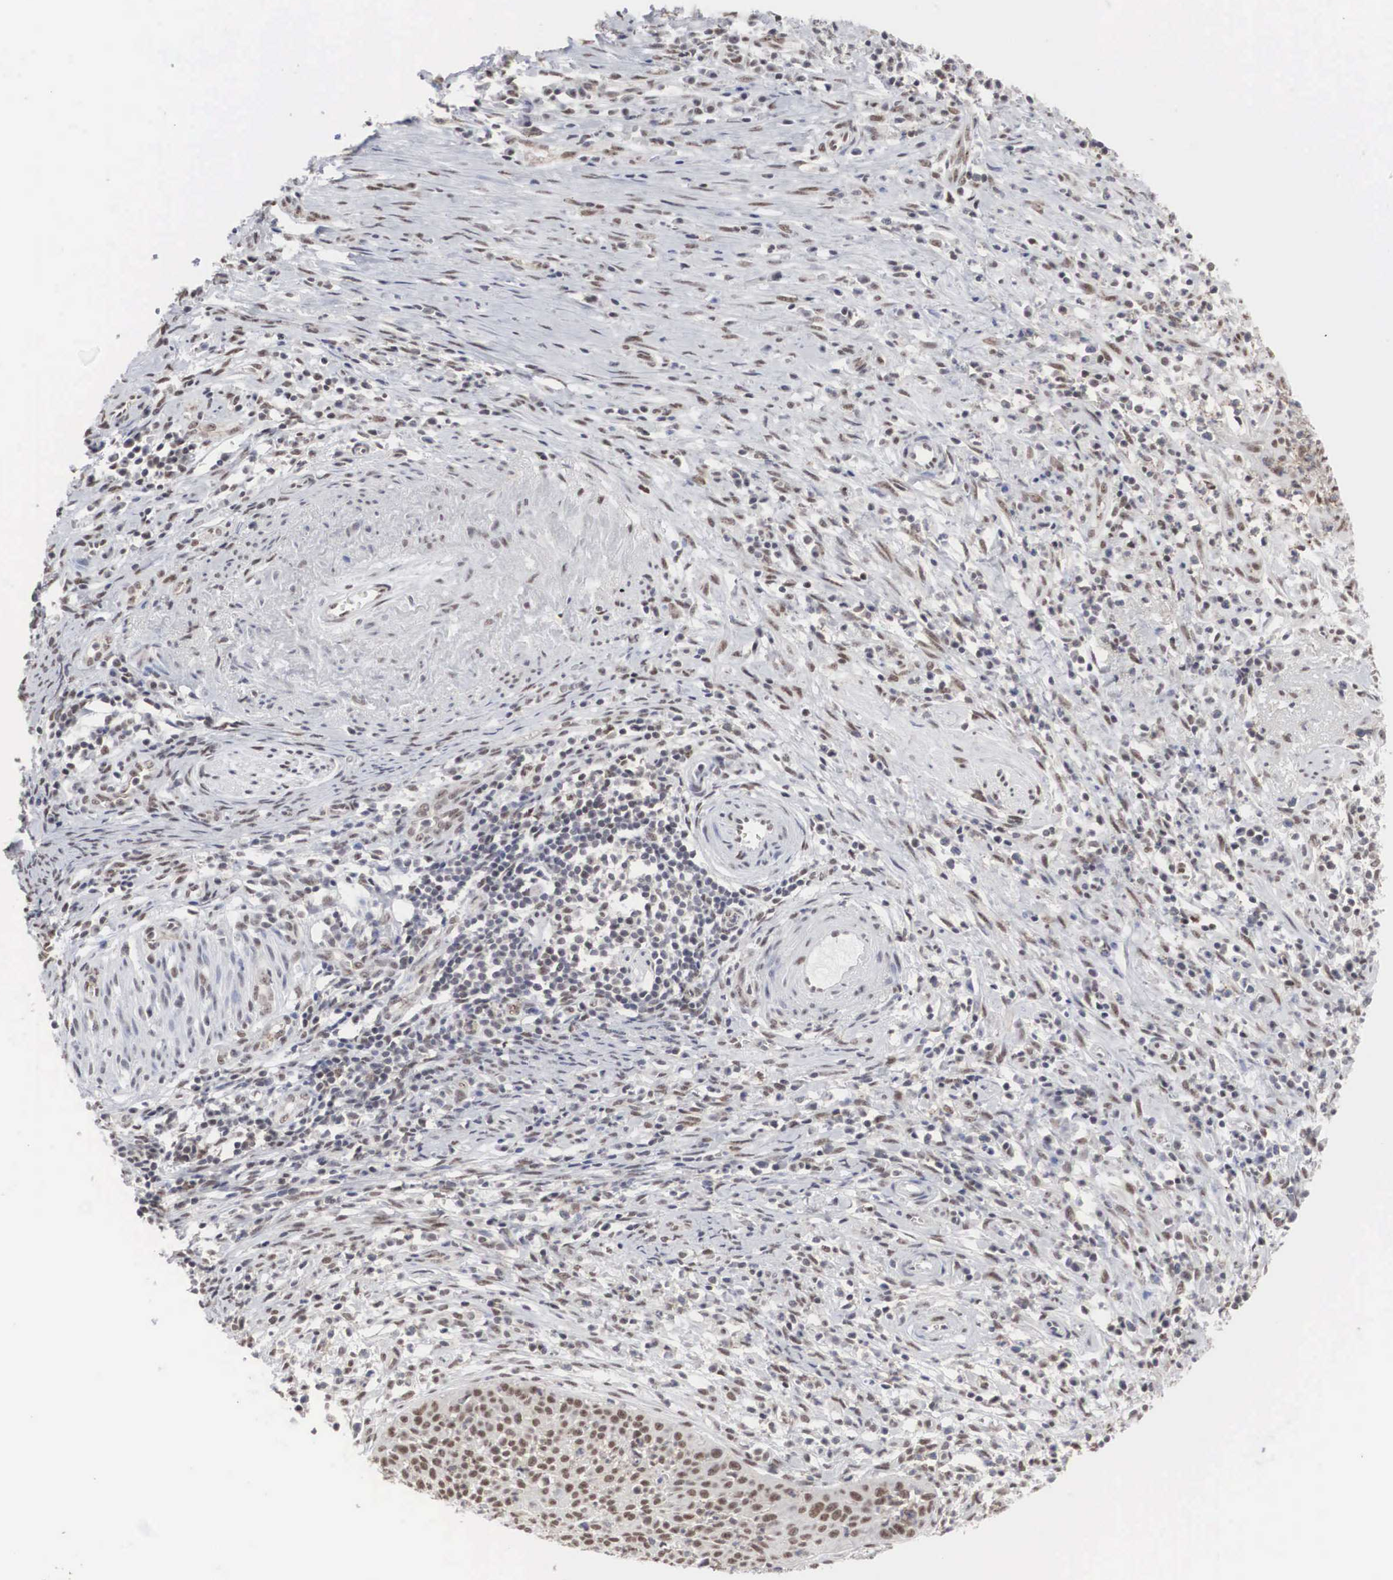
{"staining": {"intensity": "moderate", "quantity": ">75%", "location": "nuclear"}, "tissue": "cervical cancer", "cell_type": "Tumor cells", "image_type": "cancer", "snomed": [{"axis": "morphology", "description": "Squamous cell carcinoma, NOS"}, {"axis": "topography", "description": "Cervix"}], "caption": "This micrograph demonstrates IHC staining of human squamous cell carcinoma (cervical), with medium moderate nuclear staining in approximately >75% of tumor cells.", "gene": "AUTS2", "patient": {"sex": "female", "age": 41}}